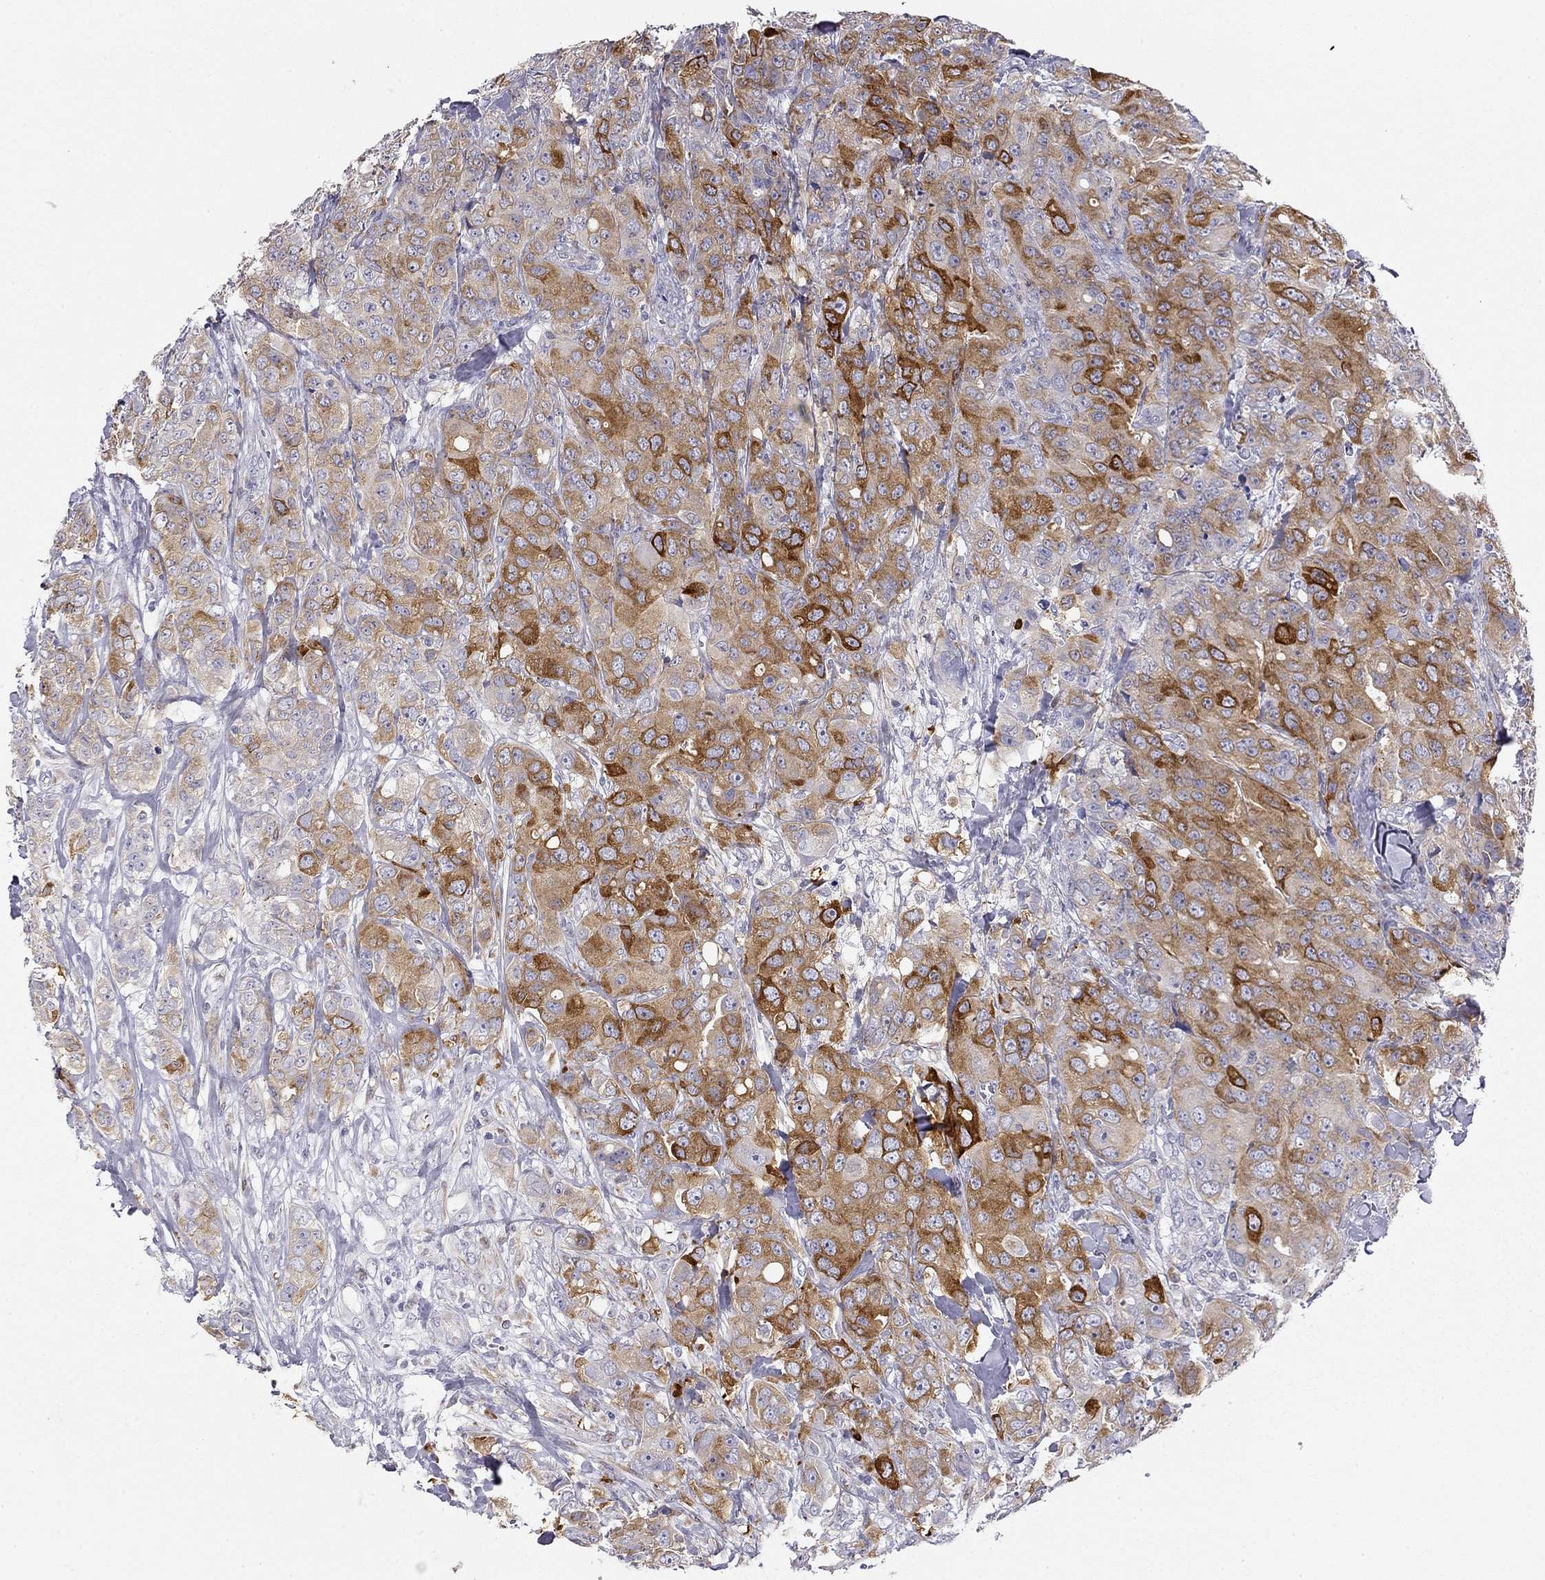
{"staining": {"intensity": "strong", "quantity": "25%-75%", "location": "cytoplasmic/membranous"}, "tissue": "breast cancer", "cell_type": "Tumor cells", "image_type": "cancer", "snomed": [{"axis": "morphology", "description": "Duct carcinoma"}, {"axis": "topography", "description": "Breast"}], "caption": "Human breast cancer (invasive ductal carcinoma) stained for a protein (brown) shows strong cytoplasmic/membranous positive staining in about 25%-75% of tumor cells.", "gene": "RTL1", "patient": {"sex": "female", "age": 43}}